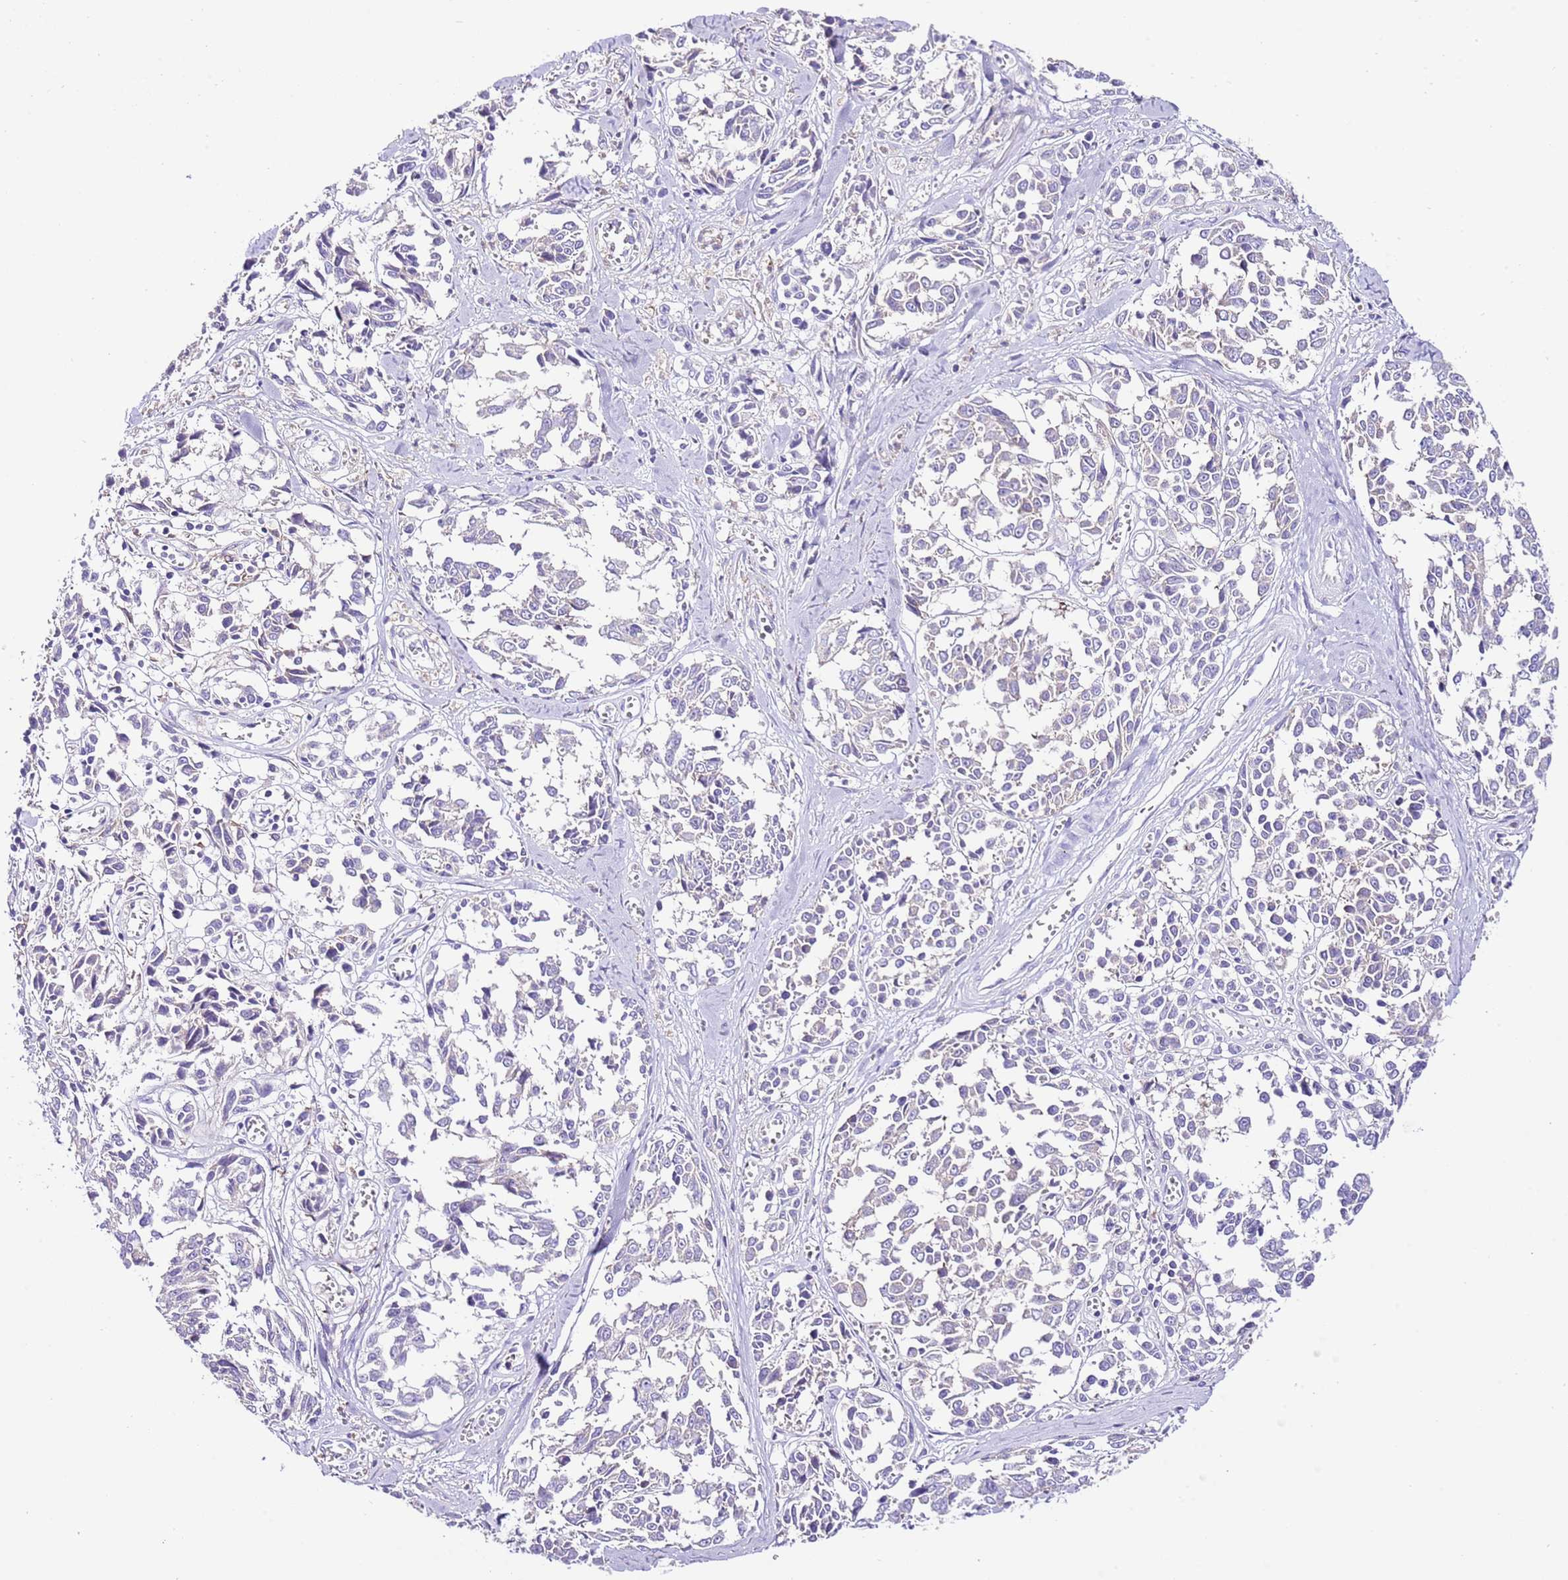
{"staining": {"intensity": "negative", "quantity": "none", "location": "none"}, "tissue": "melanoma", "cell_type": "Tumor cells", "image_type": "cancer", "snomed": [{"axis": "morphology", "description": "Malignant melanoma, NOS"}, {"axis": "topography", "description": "Skin"}], "caption": "This is a photomicrograph of immunohistochemistry staining of malignant melanoma, which shows no staining in tumor cells. (Stains: DAB (3,3'-diaminobenzidine) IHC with hematoxylin counter stain, Microscopy: brightfield microscopy at high magnification).", "gene": "RPS10", "patient": {"sex": "female", "age": 64}}